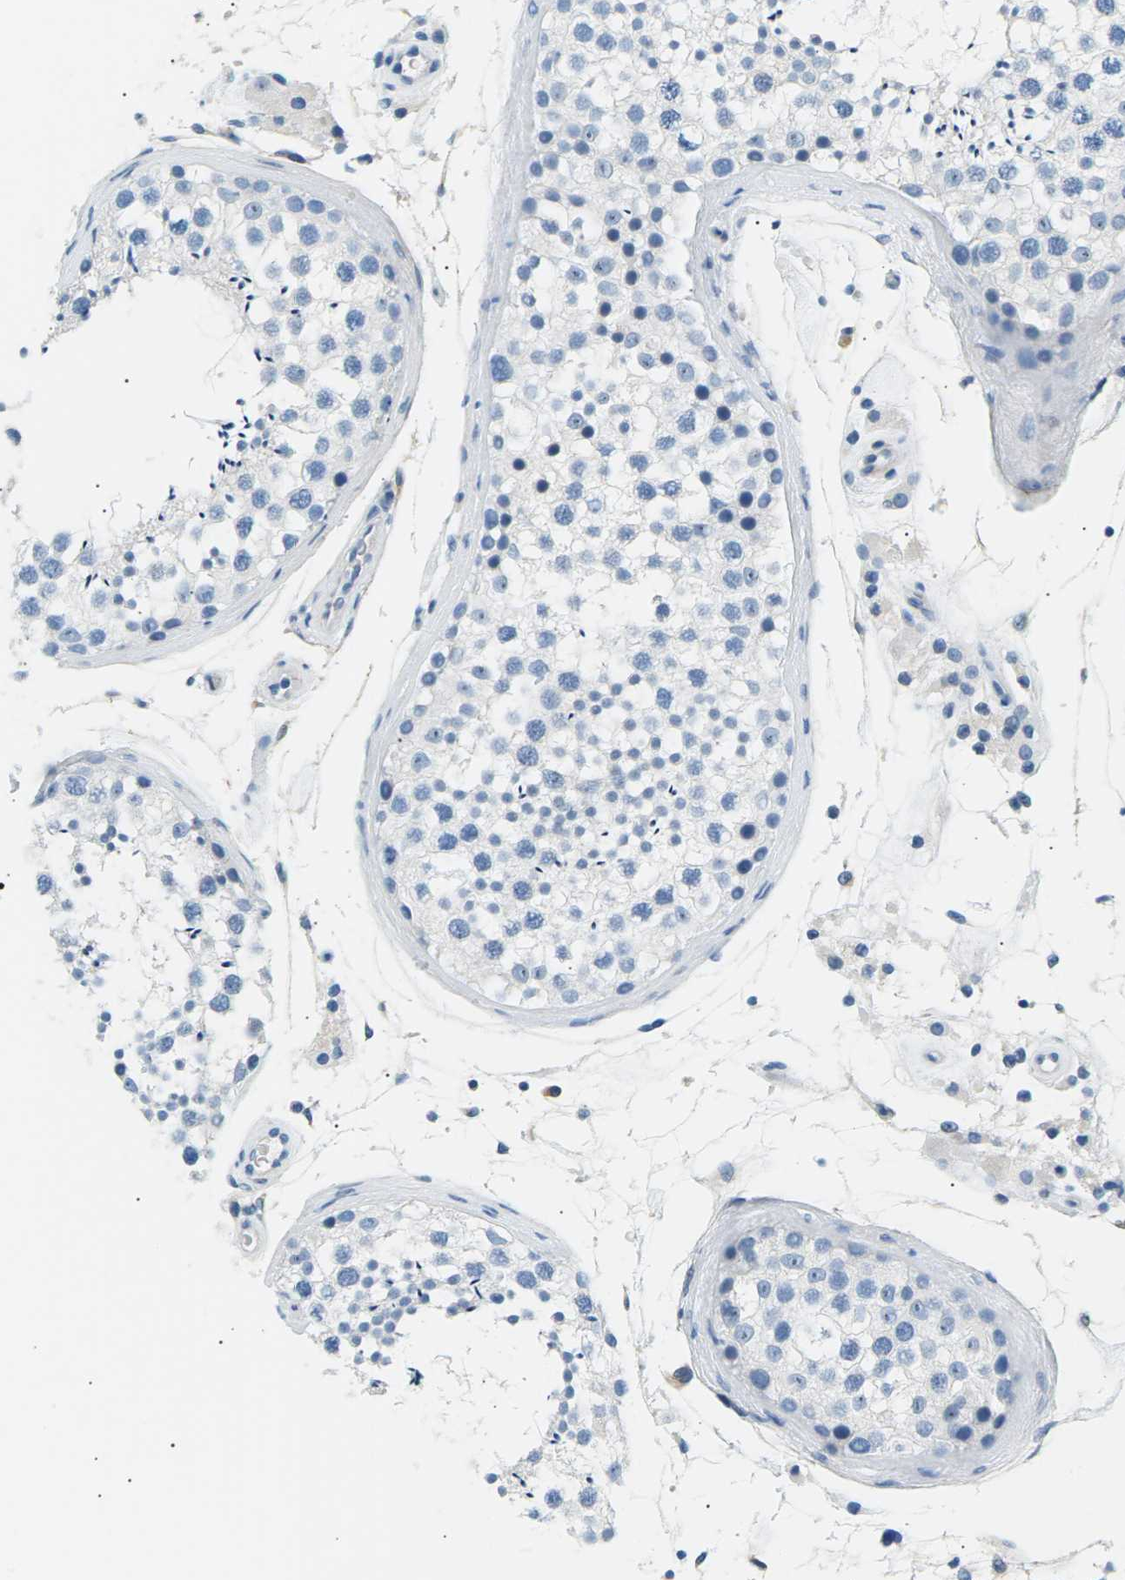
{"staining": {"intensity": "negative", "quantity": "none", "location": "none"}, "tissue": "testis", "cell_type": "Cells in seminiferous ducts", "image_type": "normal", "snomed": [{"axis": "morphology", "description": "Normal tissue, NOS"}, {"axis": "topography", "description": "Testis"}], "caption": "This image is of benign testis stained with IHC to label a protein in brown with the nuclei are counter-stained blue. There is no staining in cells in seminiferous ducts.", "gene": "SEPTIN5", "patient": {"sex": "male", "age": 46}}